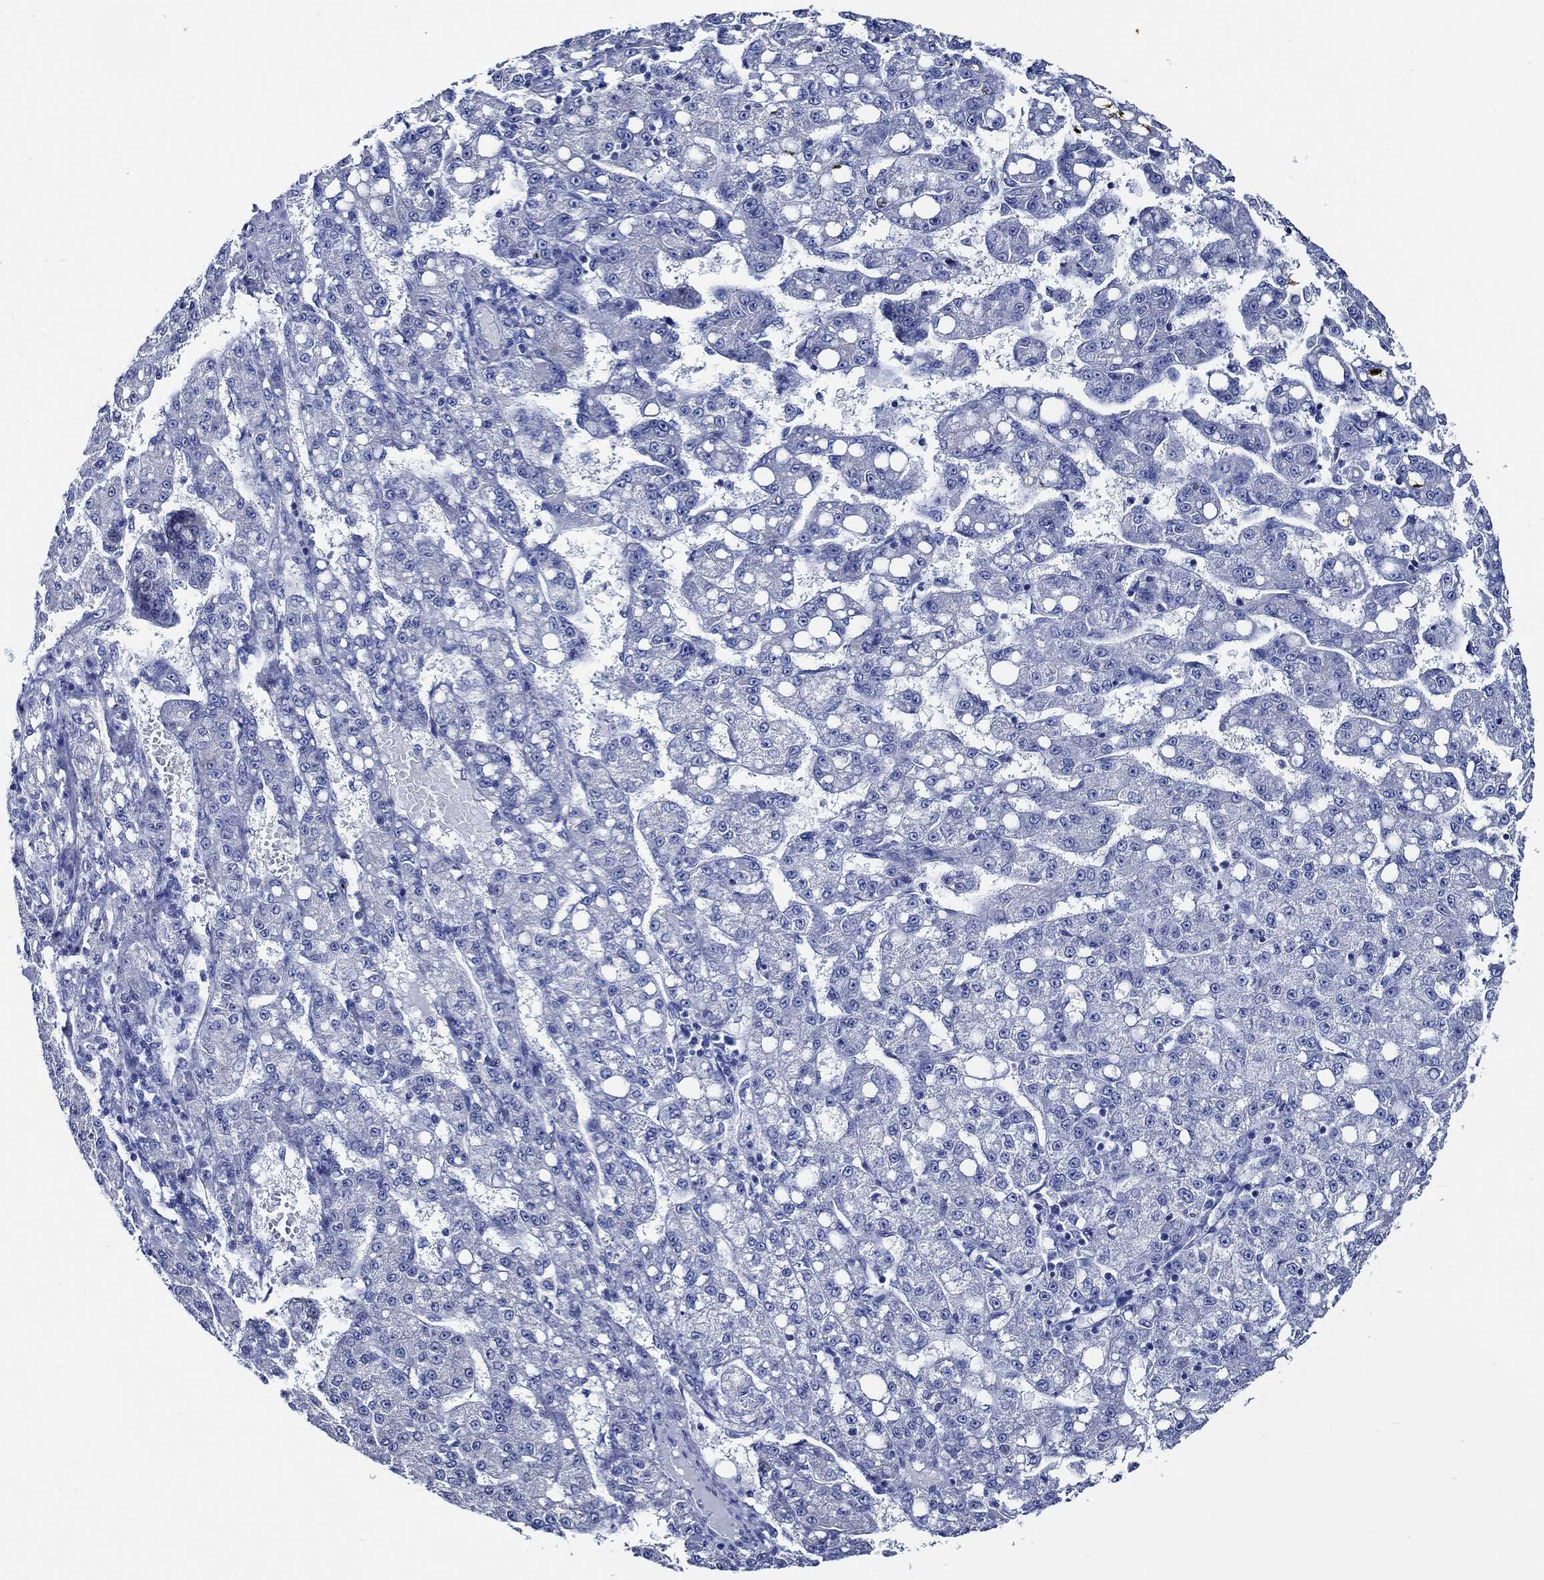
{"staining": {"intensity": "negative", "quantity": "none", "location": "none"}, "tissue": "liver cancer", "cell_type": "Tumor cells", "image_type": "cancer", "snomed": [{"axis": "morphology", "description": "Carcinoma, Hepatocellular, NOS"}, {"axis": "topography", "description": "Liver"}], "caption": "Tumor cells show no significant positivity in liver cancer (hepatocellular carcinoma).", "gene": "WDR62", "patient": {"sex": "female", "age": 65}}